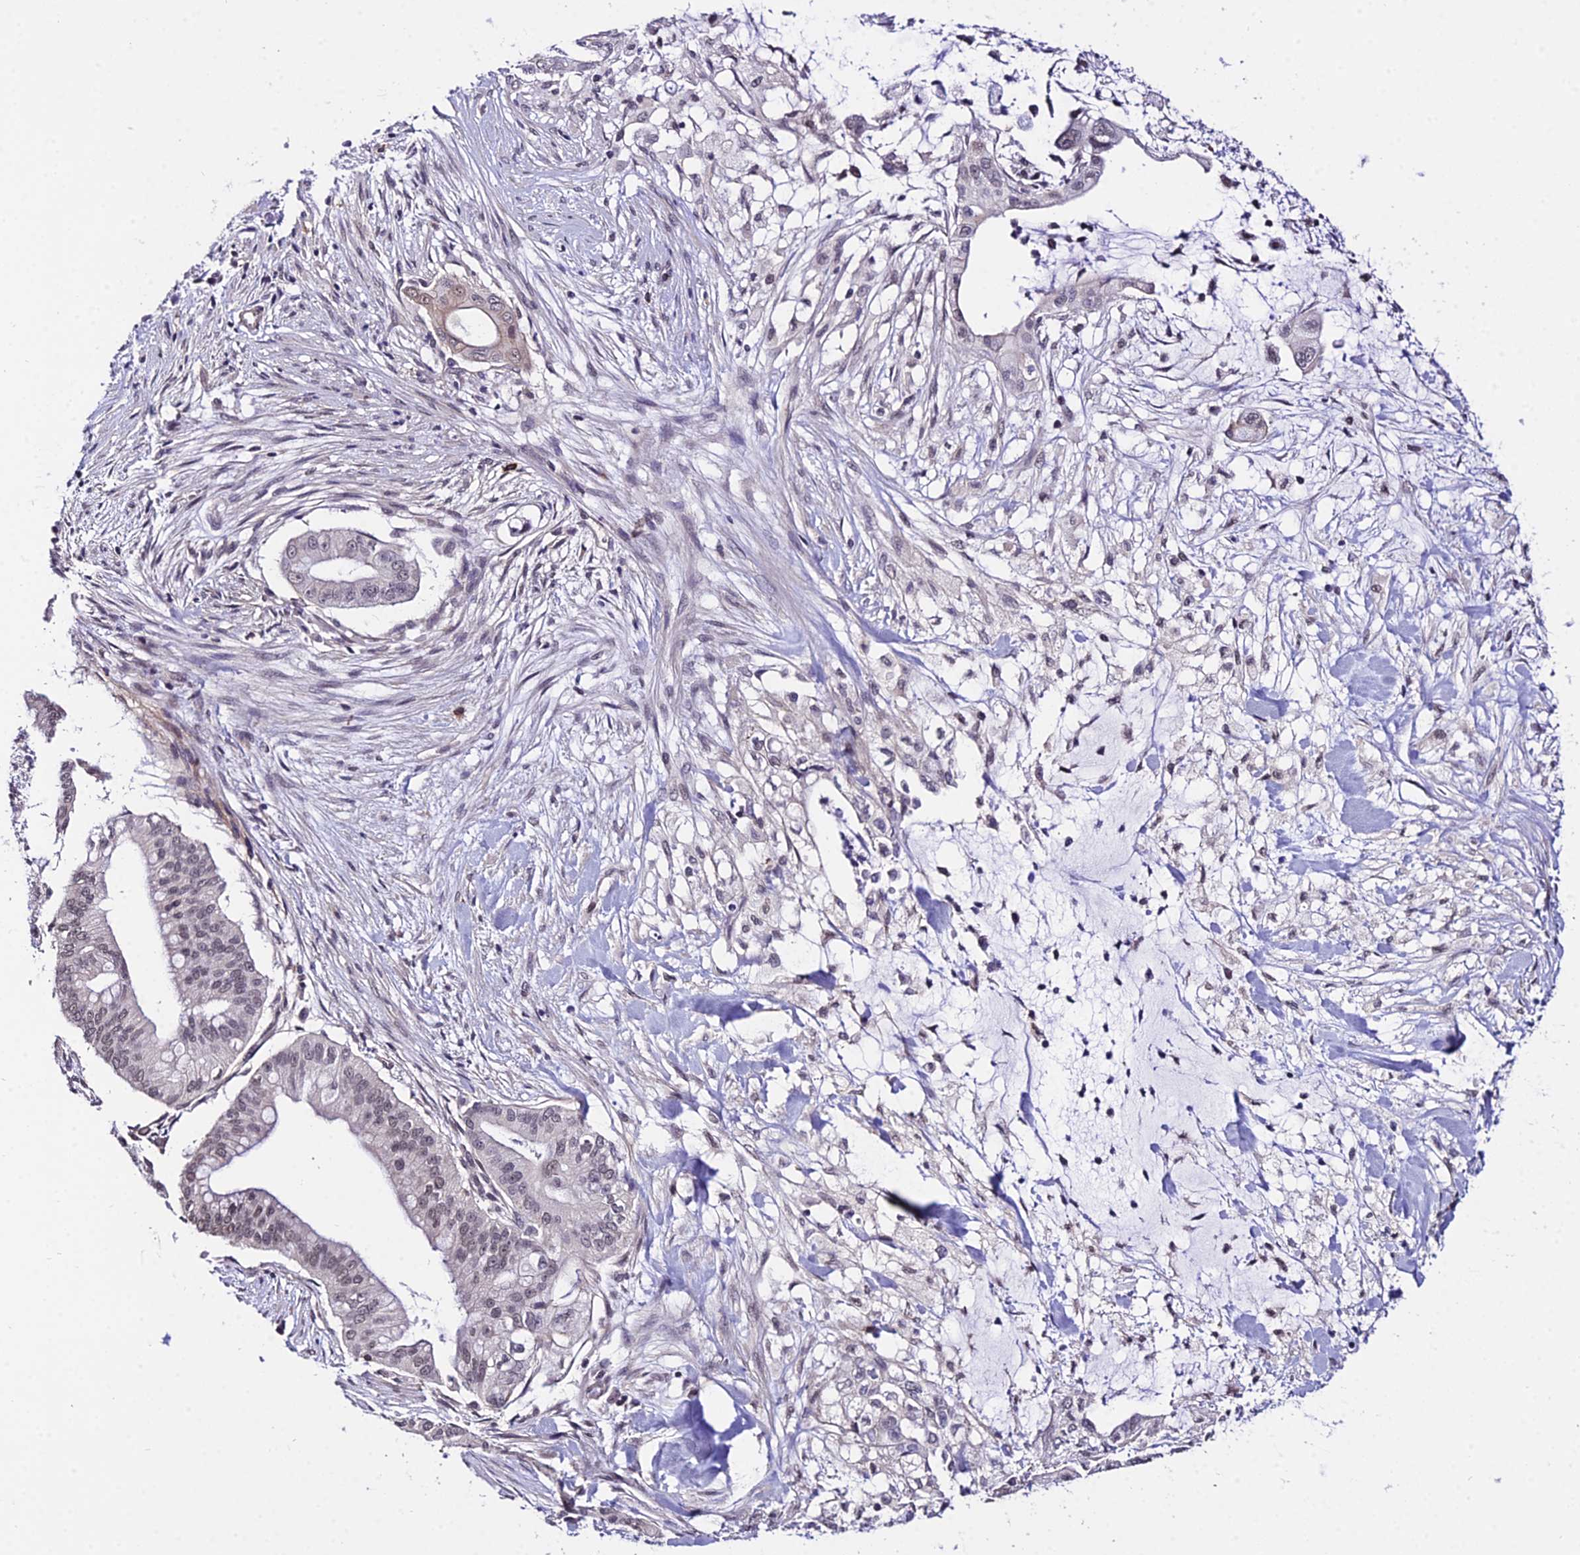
{"staining": {"intensity": "weak", "quantity": "25%-75%", "location": "nuclear"}, "tissue": "pancreatic cancer", "cell_type": "Tumor cells", "image_type": "cancer", "snomed": [{"axis": "morphology", "description": "Adenocarcinoma, NOS"}, {"axis": "topography", "description": "Pancreas"}], "caption": "Tumor cells reveal low levels of weak nuclear positivity in approximately 25%-75% of cells in pancreatic cancer (adenocarcinoma).", "gene": "POLR2I", "patient": {"sex": "male", "age": 46}}